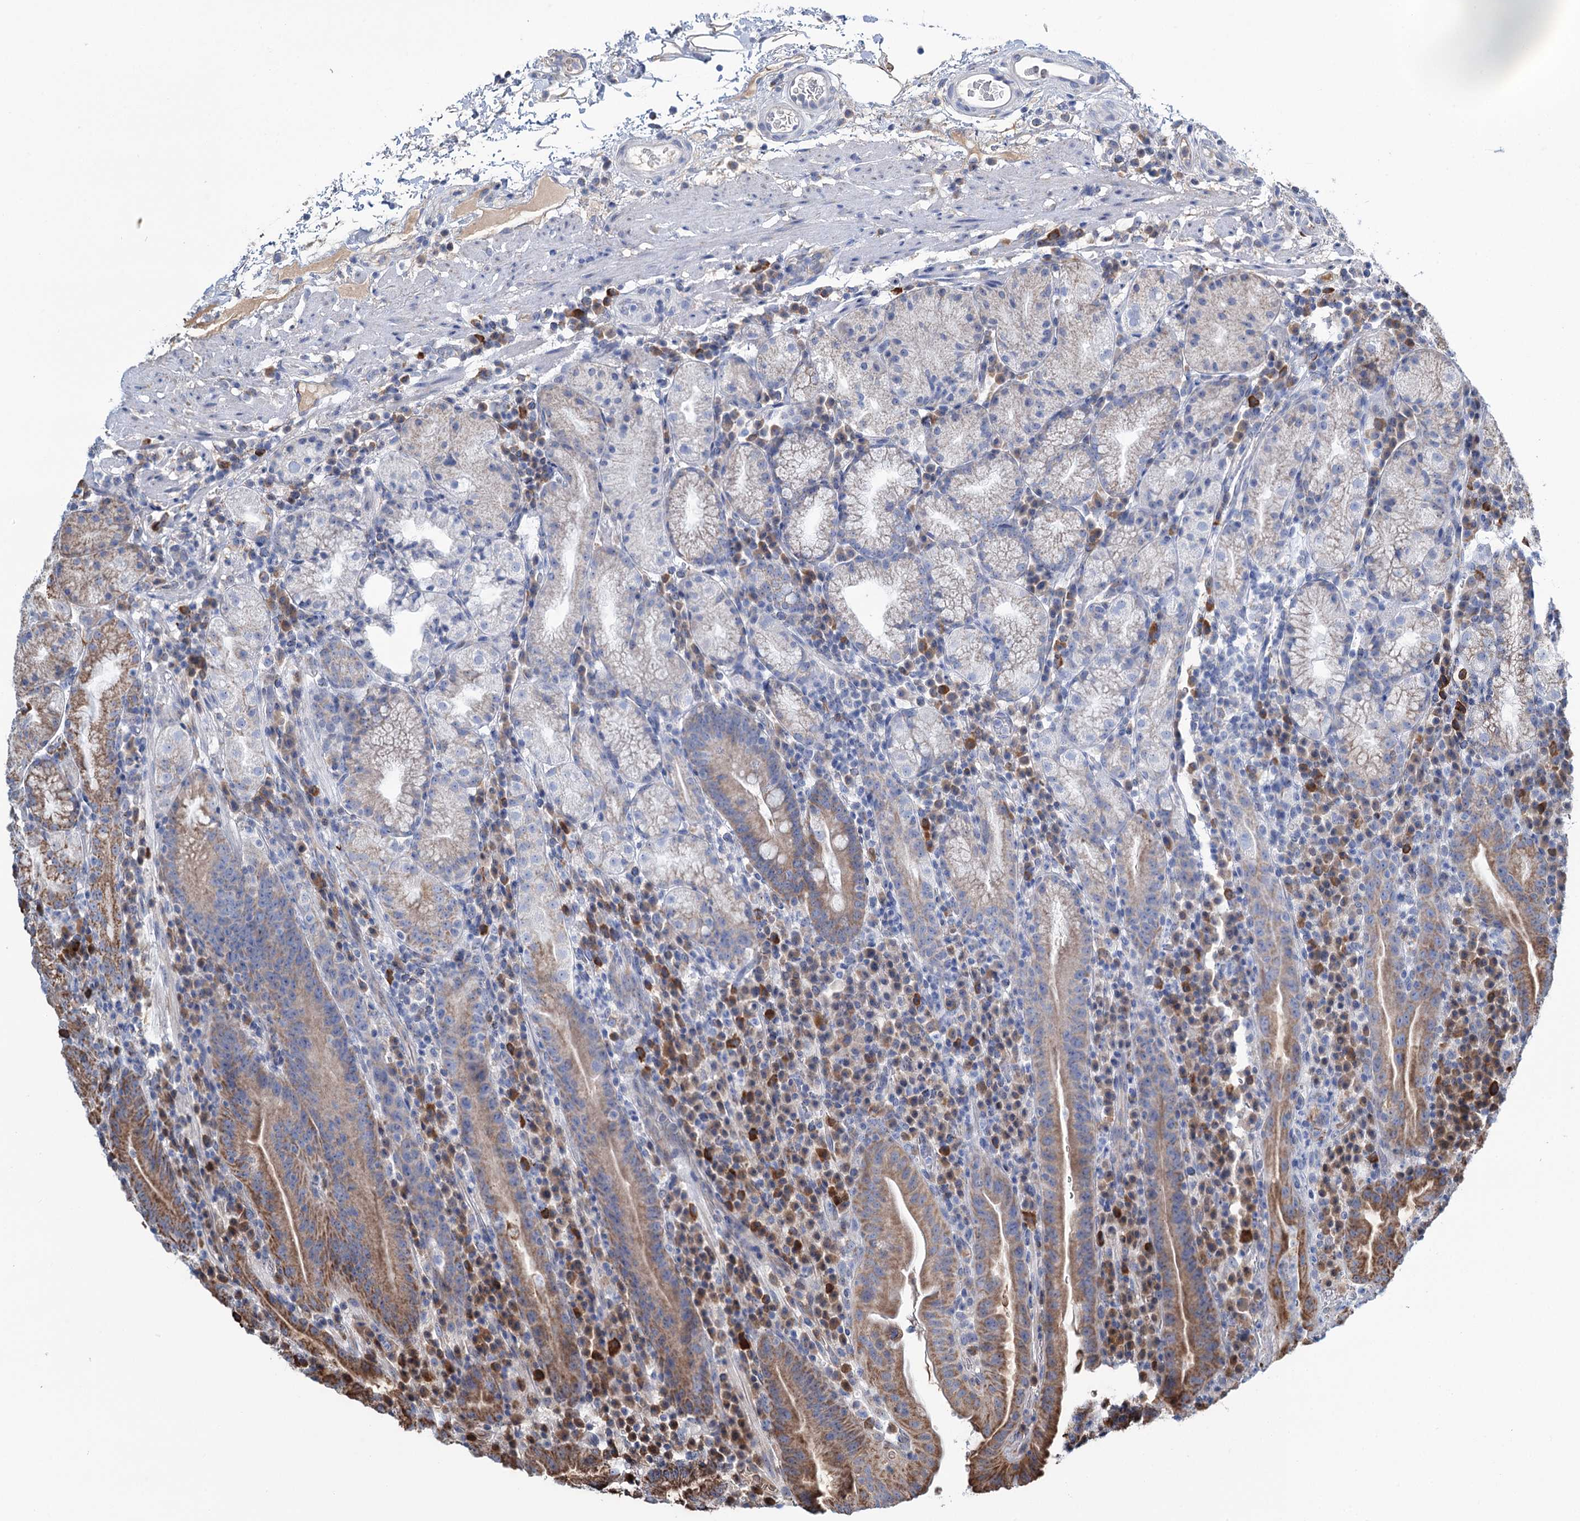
{"staining": {"intensity": "moderate", "quantity": "<25%", "location": "cytoplasmic/membranous"}, "tissue": "stomach", "cell_type": "Glandular cells", "image_type": "normal", "snomed": [{"axis": "morphology", "description": "Normal tissue, NOS"}, {"axis": "morphology", "description": "Inflammation, NOS"}, {"axis": "topography", "description": "Stomach"}], "caption": "High-magnification brightfield microscopy of normal stomach stained with DAB (3,3'-diaminobenzidine) (brown) and counterstained with hematoxylin (blue). glandular cells exhibit moderate cytoplasmic/membranous expression is appreciated in about<25% of cells. Nuclei are stained in blue.", "gene": "LPIN1", "patient": {"sex": "male", "age": 79}}